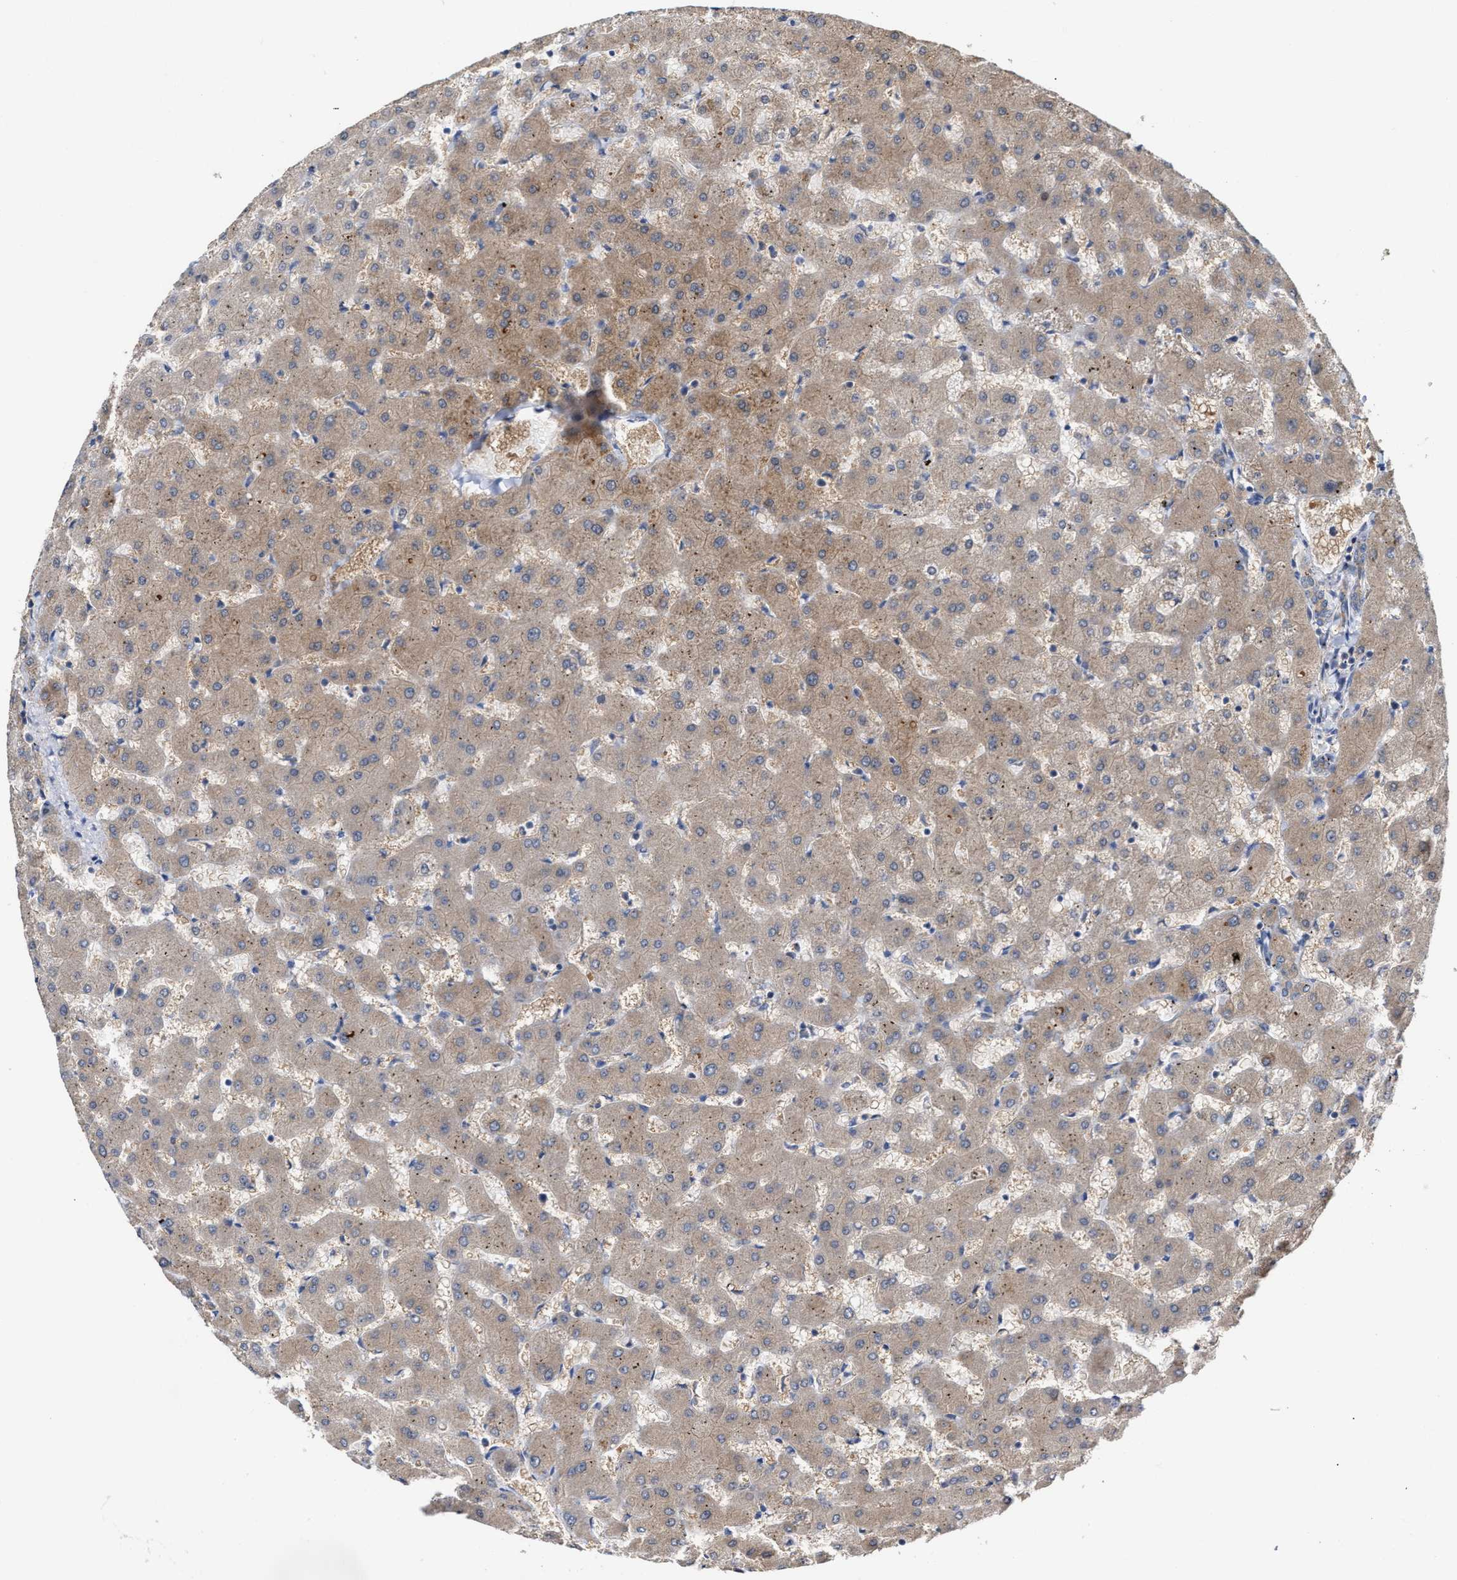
{"staining": {"intensity": "weak", "quantity": ">75%", "location": "cytoplasmic/membranous"}, "tissue": "liver", "cell_type": "Cholangiocytes", "image_type": "normal", "snomed": [{"axis": "morphology", "description": "Normal tissue, NOS"}, {"axis": "topography", "description": "Liver"}], "caption": "Protein analysis of benign liver demonstrates weak cytoplasmic/membranous expression in about >75% of cholangiocytes.", "gene": "BBLN", "patient": {"sex": "female", "age": 63}}